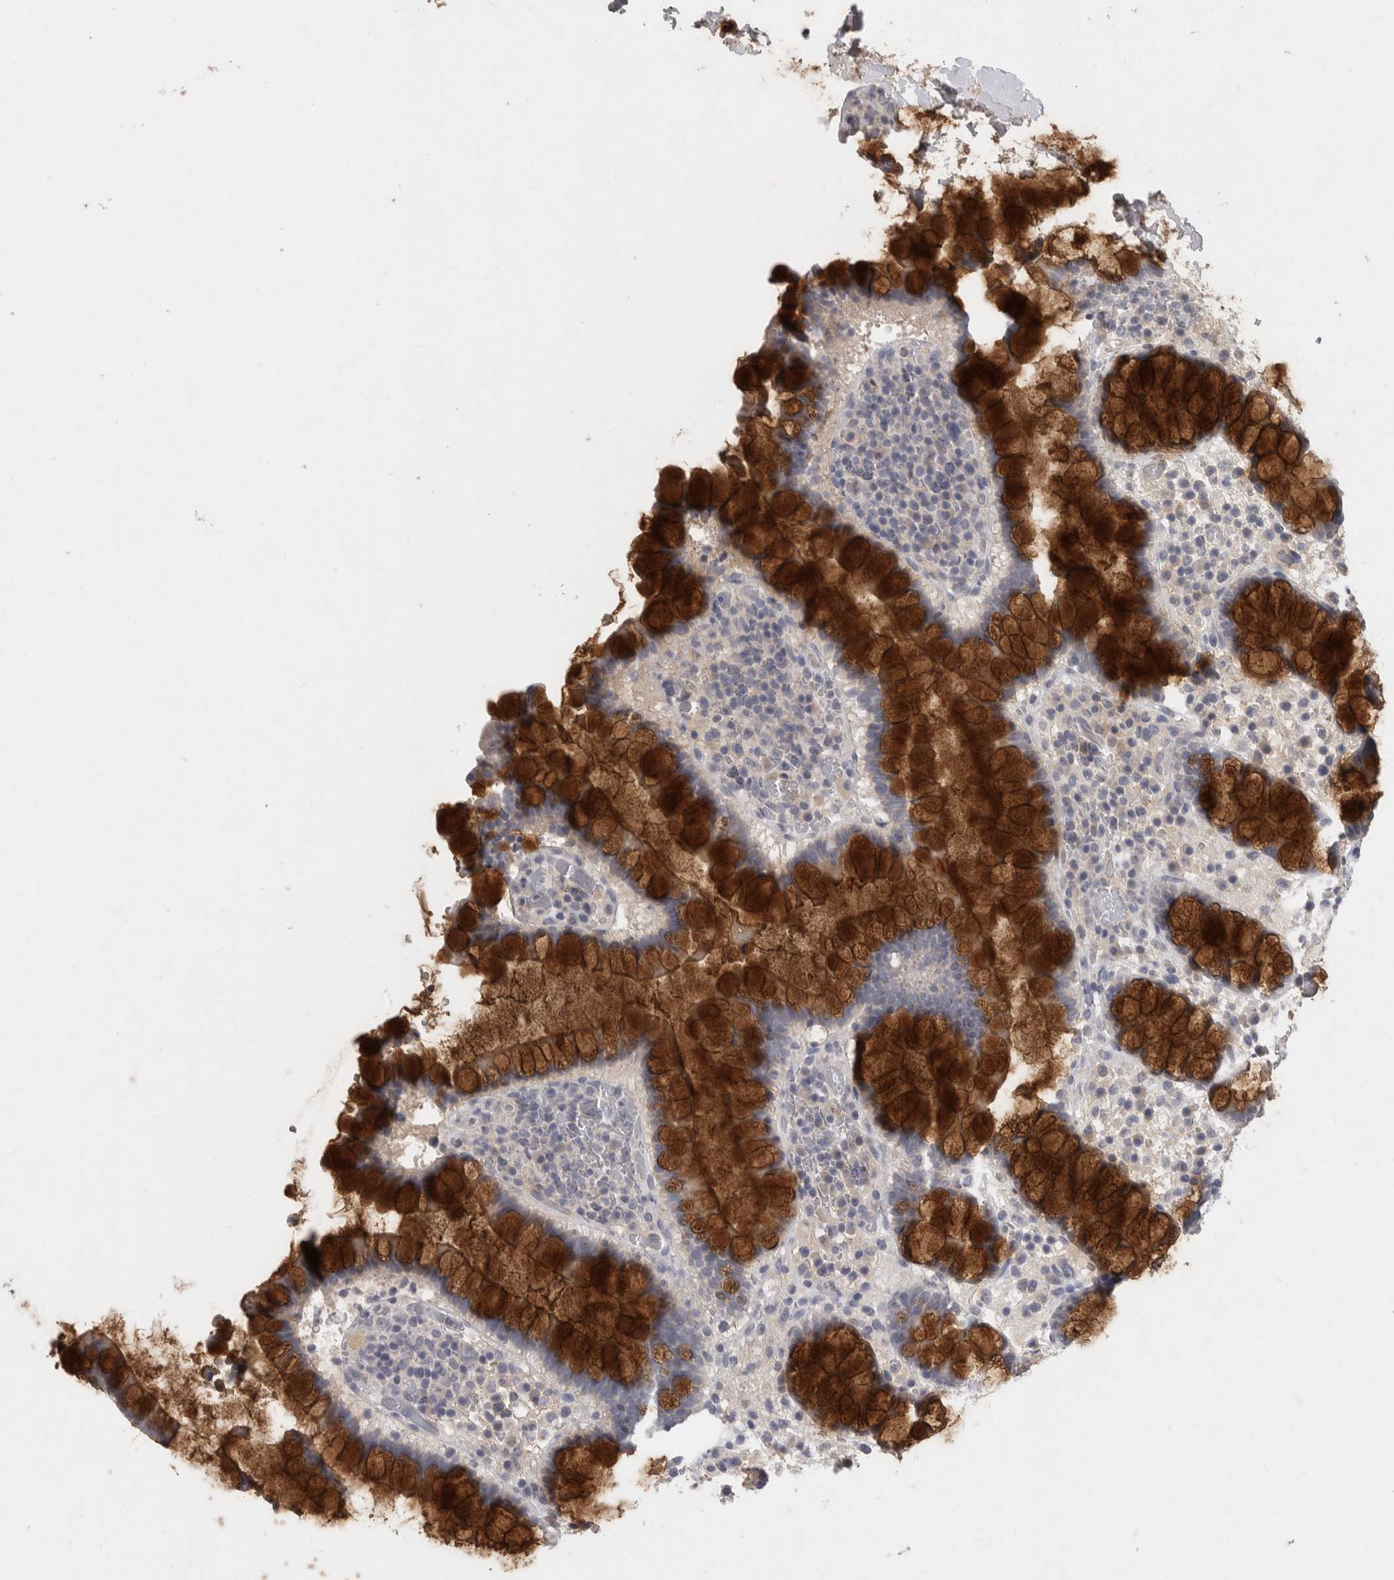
{"staining": {"intensity": "negative", "quantity": "none", "location": "none"}, "tissue": "colon", "cell_type": "Endothelial cells", "image_type": "normal", "snomed": [{"axis": "morphology", "description": "Normal tissue, NOS"}, {"axis": "topography", "description": "Colon"}], "caption": "This is a photomicrograph of immunohistochemistry (IHC) staining of normal colon, which shows no expression in endothelial cells.", "gene": "SLC22A11", "patient": {"sex": "female", "age": 79}}